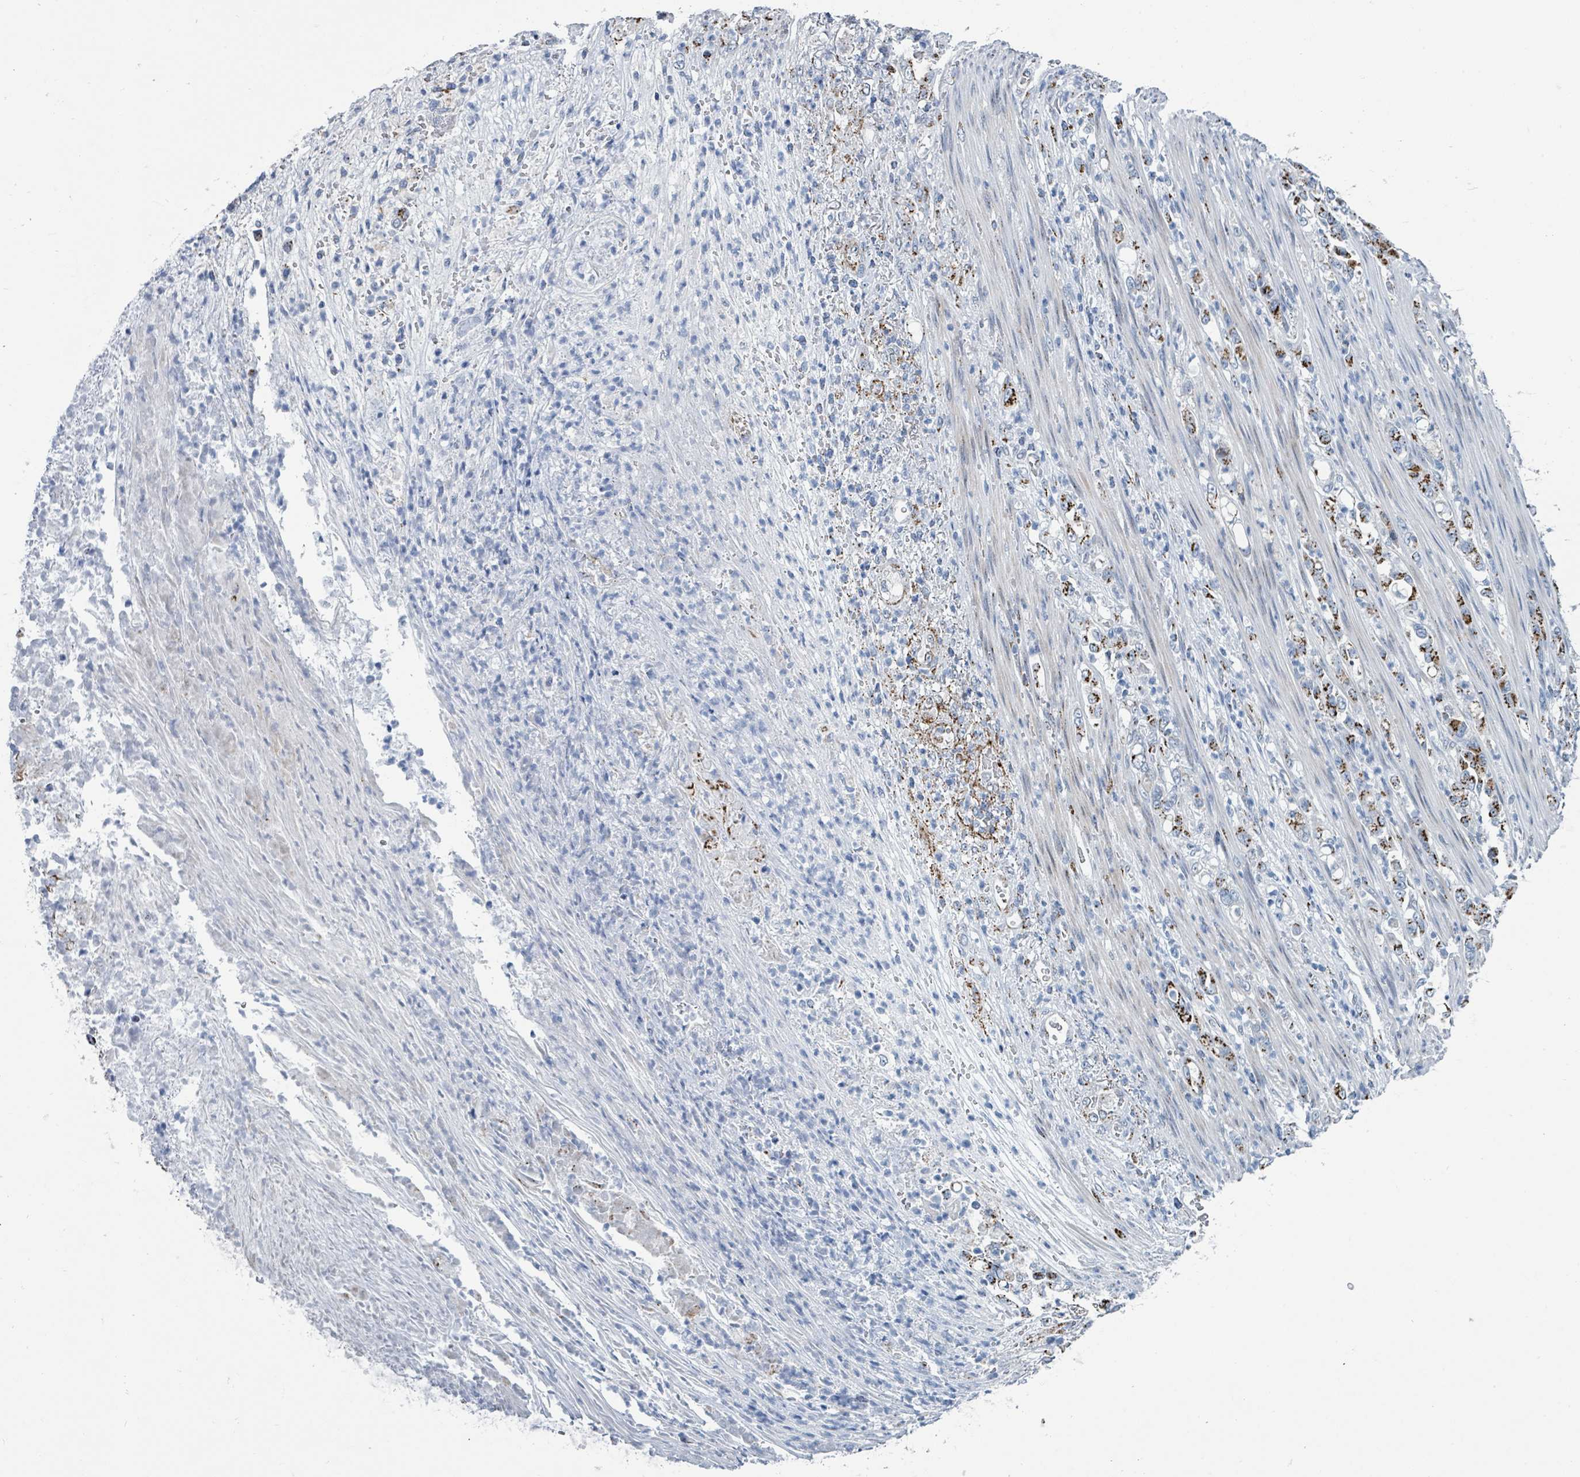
{"staining": {"intensity": "strong", "quantity": "25%-75%", "location": "cytoplasmic/membranous"}, "tissue": "stomach cancer", "cell_type": "Tumor cells", "image_type": "cancer", "snomed": [{"axis": "morphology", "description": "Normal tissue, NOS"}, {"axis": "morphology", "description": "Adenocarcinoma, NOS"}, {"axis": "topography", "description": "Stomach"}], "caption": "Immunohistochemical staining of adenocarcinoma (stomach) demonstrates high levels of strong cytoplasmic/membranous staining in approximately 25%-75% of tumor cells. (DAB IHC with brightfield microscopy, high magnification).", "gene": "DCAF5", "patient": {"sex": "female", "age": 79}}